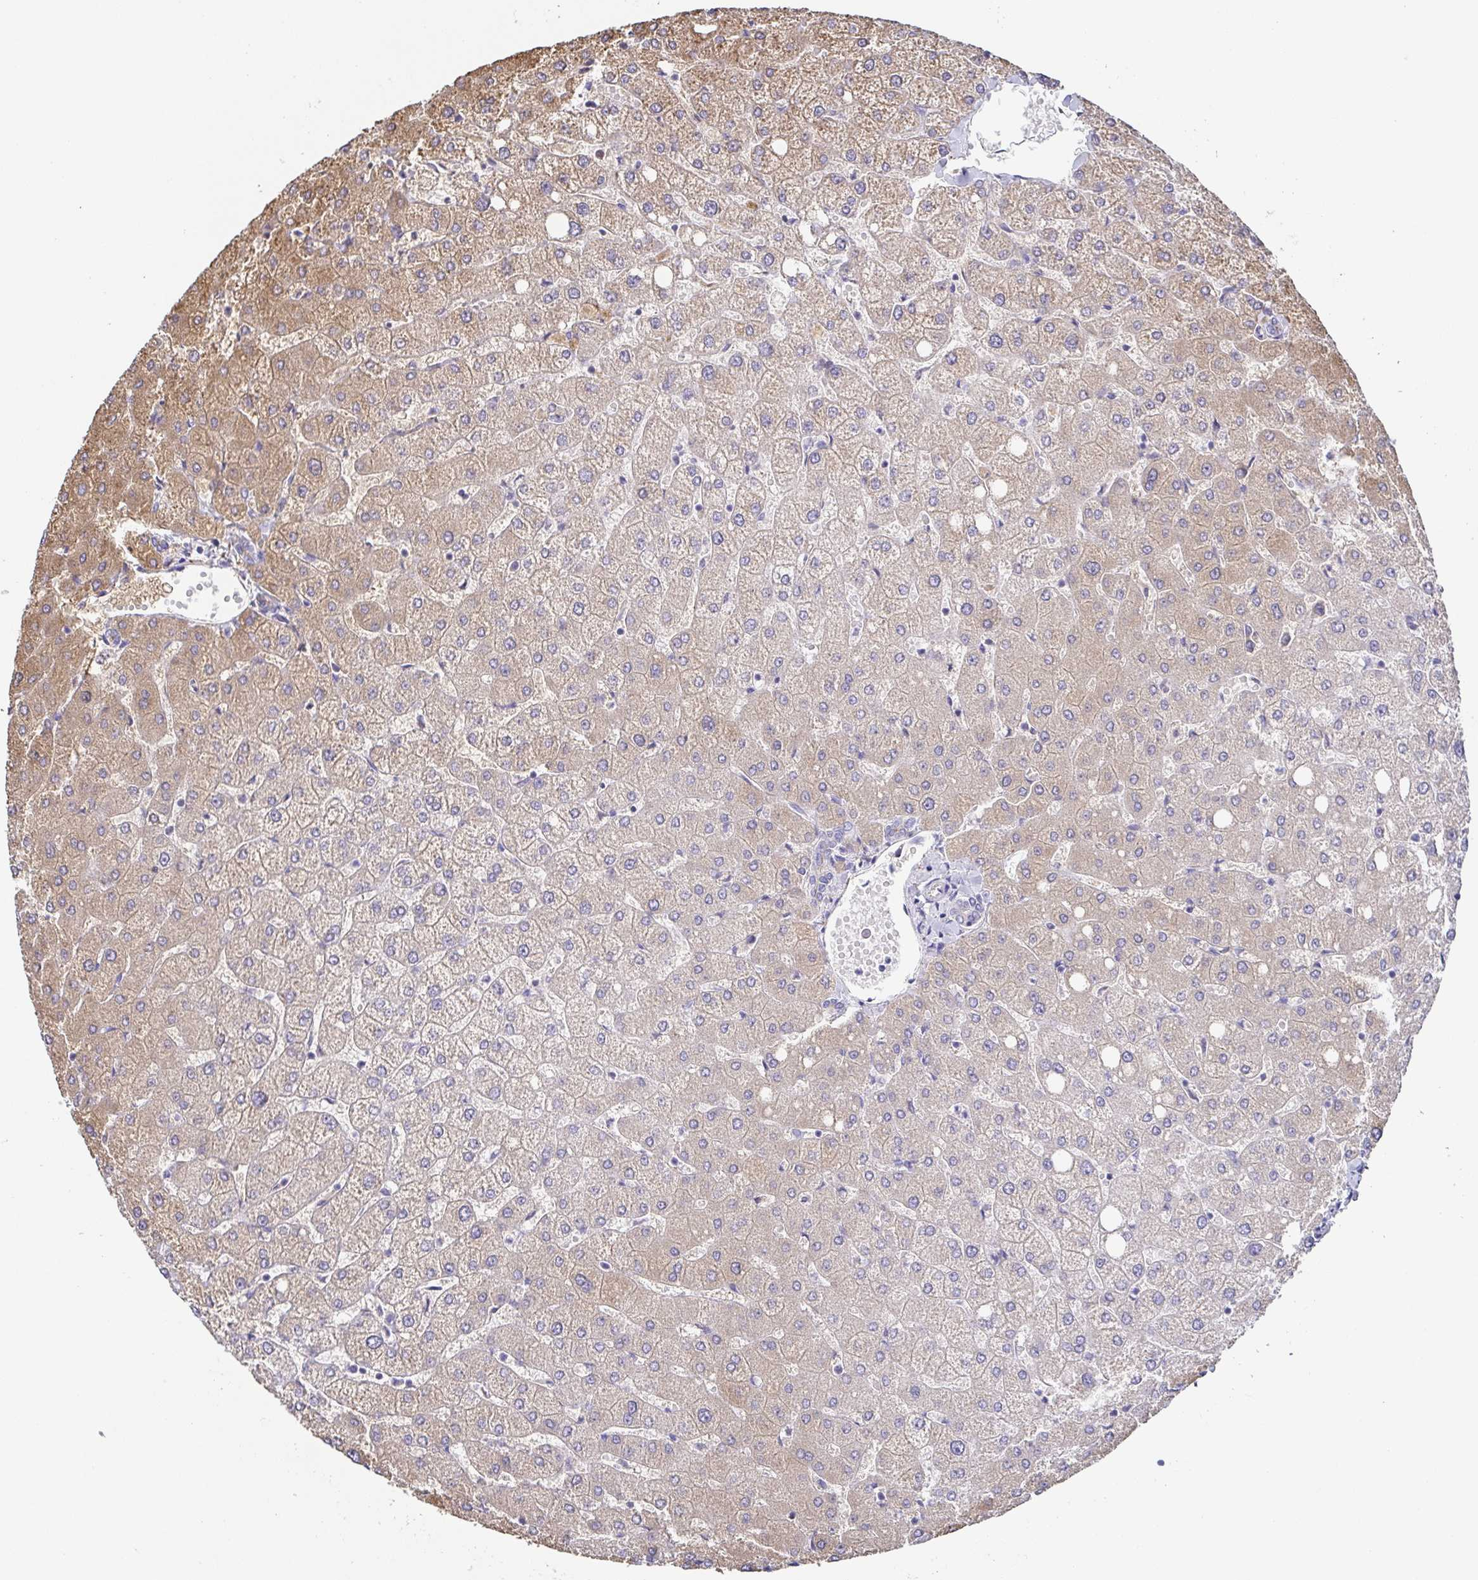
{"staining": {"intensity": "negative", "quantity": "none", "location": "none"}, "tissue": "liver", "cell_type": "Cholangiocytes", "image_type": "normal", "snomed": [{"axis": "morphology", "description": "Normal tissue, NOS"}, {"axis": "topography", "description": "Liver"}], "caption": "Immunohistochemical staining of unremarkable human liver demonstrates no significant expression in cholangiocytes. (DAB (3,3'-diaminobenzidine) IHC visualized using brightfield microscopy, high magnification).", "gene": "EIF3D", "patient": {"sex": "female", "age": 54}}